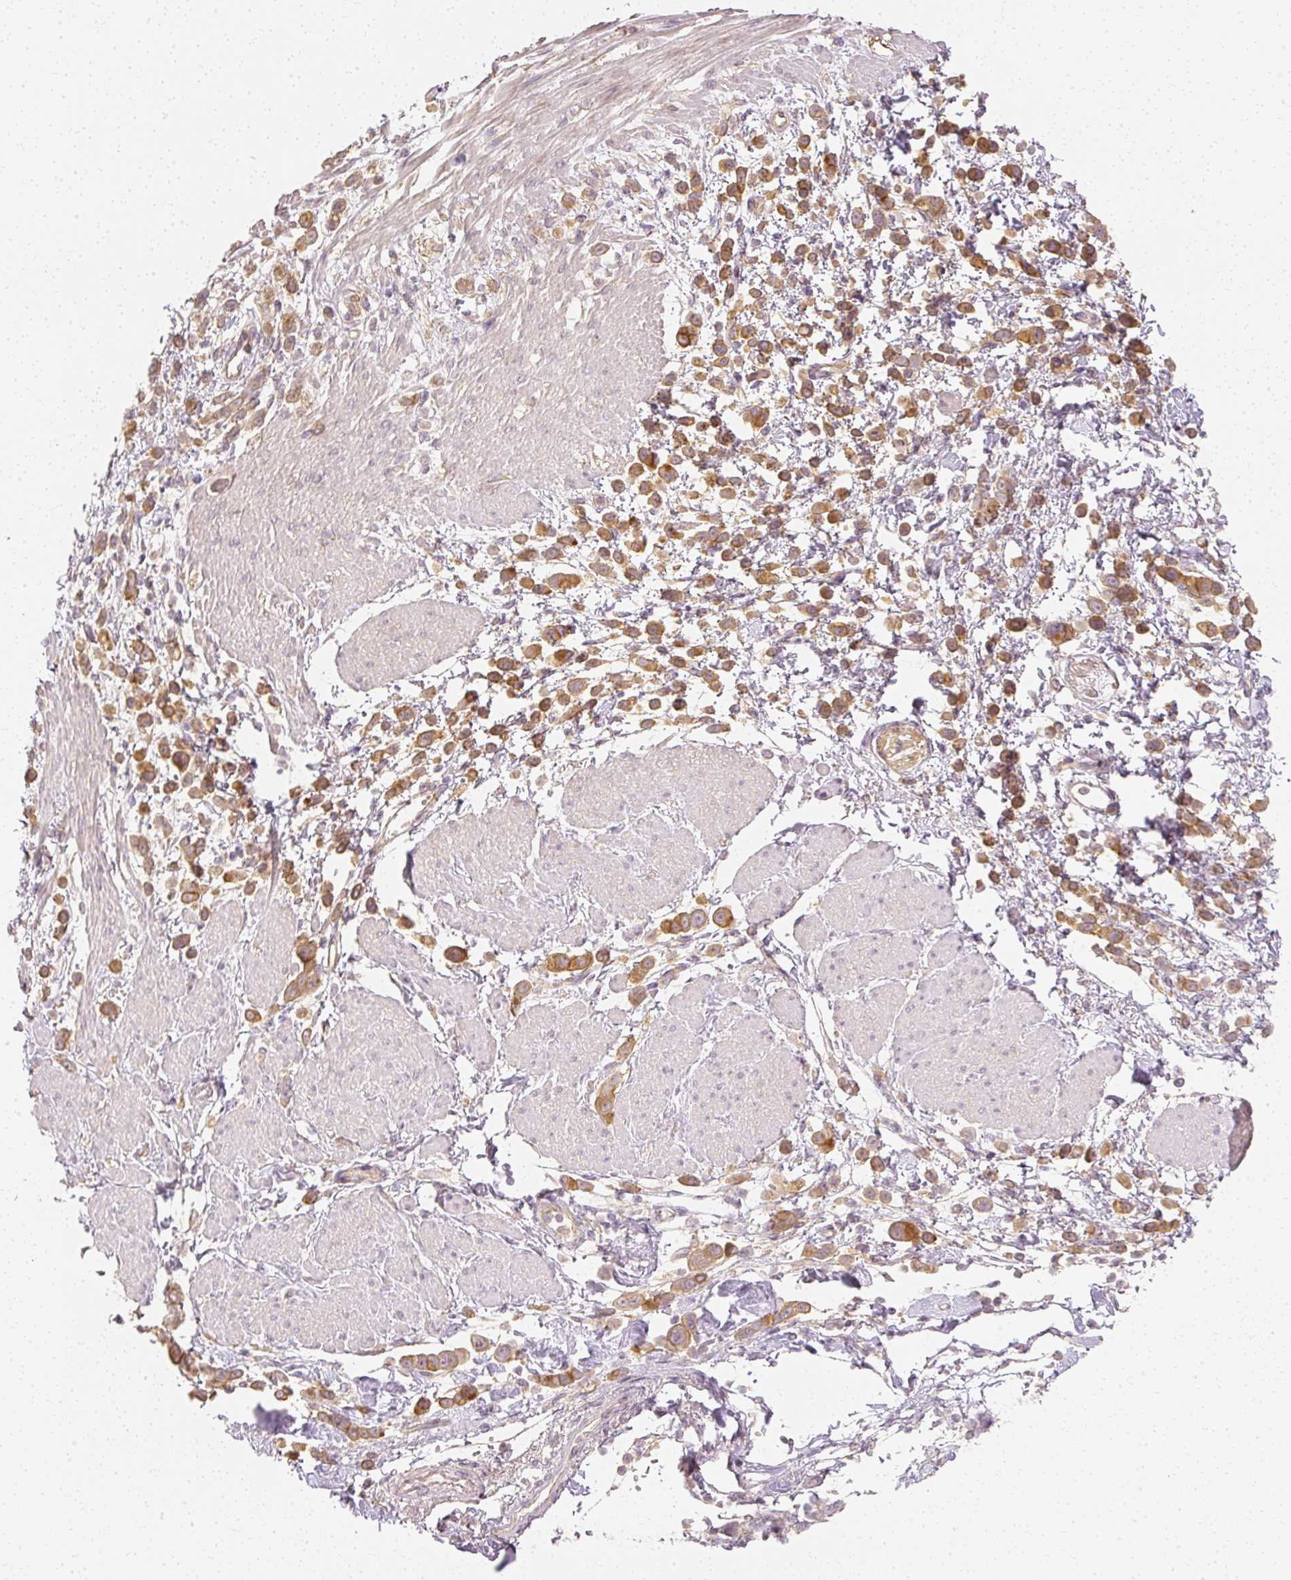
{"staining": {"intensity": "moderate", "quantity": ">75%", "location": "cytoplasmic/membranous"}, "tissue": "pancreatic cancer", "cell_type": "Tumor cells", "image_type": "cancer", "snomed": [{"axis": "morphology", "description": "Normal tissue, NOS"}, {"axis": "morphology", "description": "Adenocarcinoma, NOS"}, {"axis": "topography", "description": "Pancreas"}], "caption": "This is an image of IHC staining of pancreatic cancer (adenocarcinoma), which shows moderate positivity in the cytoplasmic/membranous of tumor cells.", "gene": "GNAQ", "patient": {"sex": "female", "age": 64}}